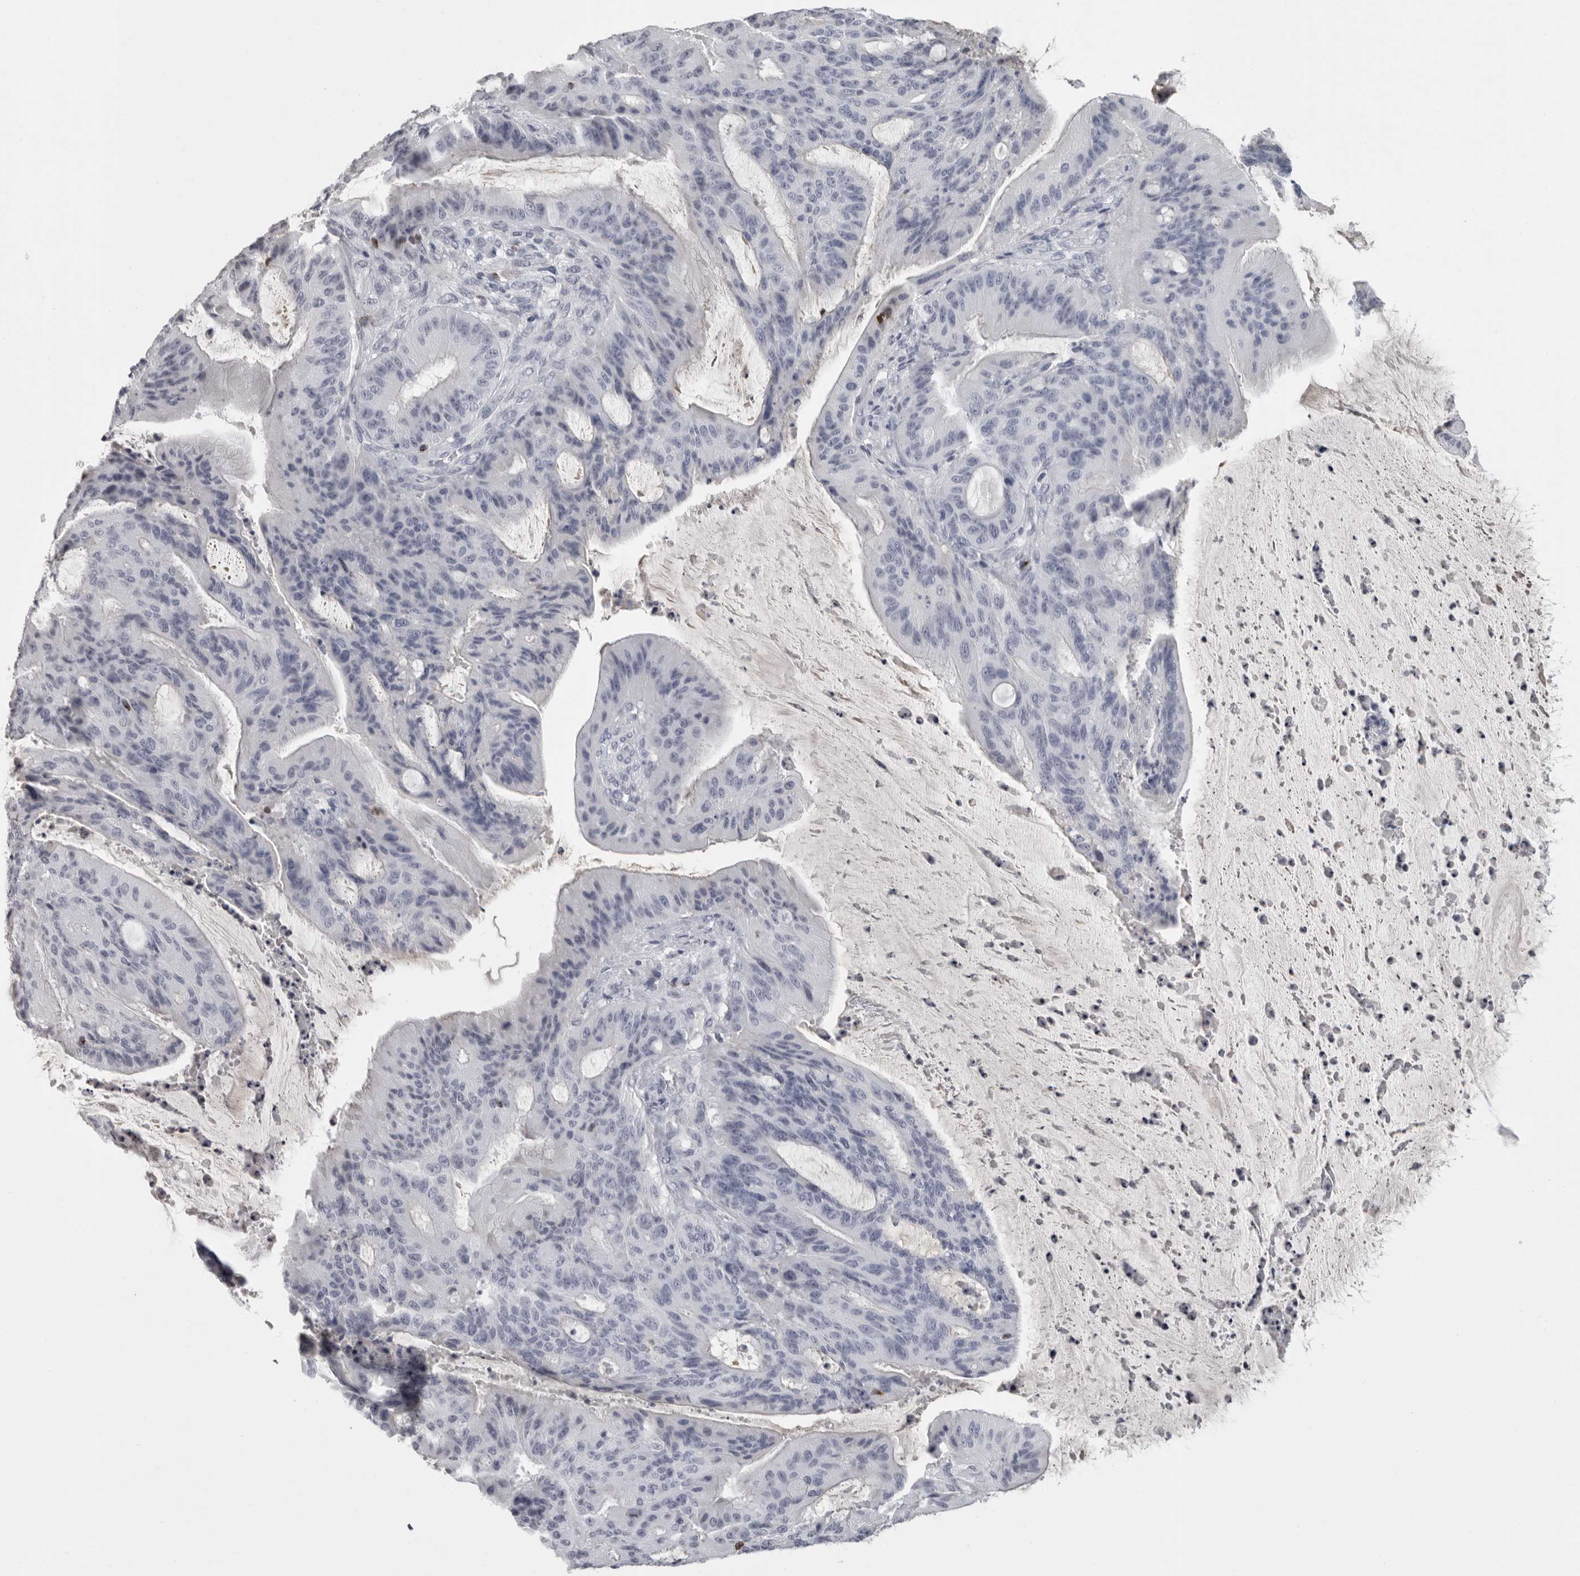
{"staining": {"intensity": "negative", "quantity": "none", "location": "none"}, "tissue": "liver cancer", "cell_type": "Tumor cells", "image_type": "cancer", "snomed": [{"axis": "morphology", "description": "Normal tissue, NOS"}, {"axis": "morphology", "description": "Cholangiocarcinoma"}, {"axis": "topography", "description": "Liver"}, {"axis": "topography", "description": "Peripheral nerve tissue"}], "caption": "Tumor cells are negative for brown protein staining in liver cancer (cholangiocarcinoma). (Stains: DAB (3,3'-diaminobenzidine) immunohistochemistry with hematoxylin counter stain, Microscopy: brightfield microscopy at high magnification).", "gene": "GNLY", "patient": {"sex": "female", "age": 73}}